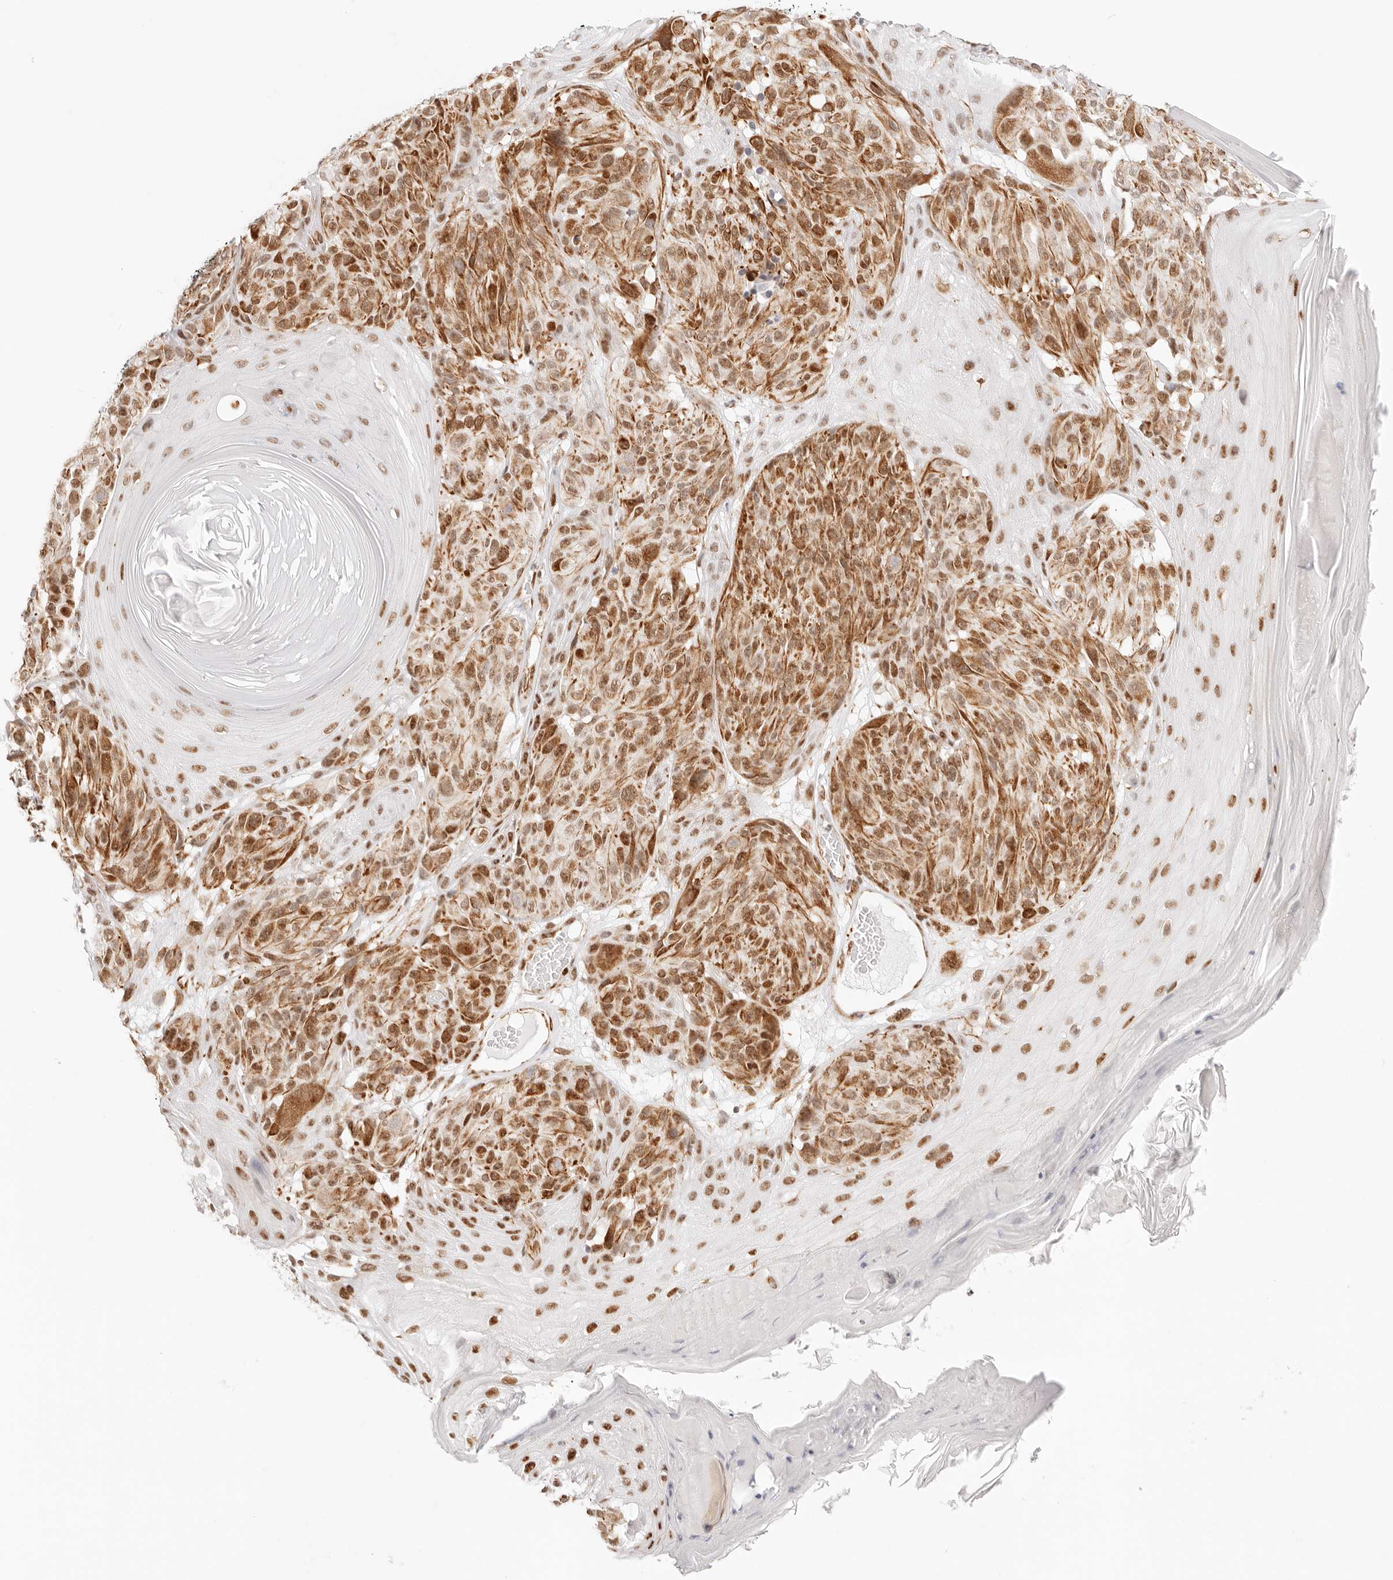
{"staining": {"intensity": "moderate", "quantity": ">75%", "location": "cytoplasmic/membranous,nuclear"}, "tissue": "melanoma", "cell_type": "Tumor cells", "image_type": "cancer", "snomed": [{"axis": "morphology", "description": "Malignant melanoma, NOS"}, {"axis": "topography", "description": "Skin"}], "caption": "Melanoma stained for a protein (brown) displays moderate cytoplasmic/membranous and nuclear positive expression in about >75% of tumor cells.", "gene": "ZC3H11A", "patient": {"sex": "male", "age": 83}}